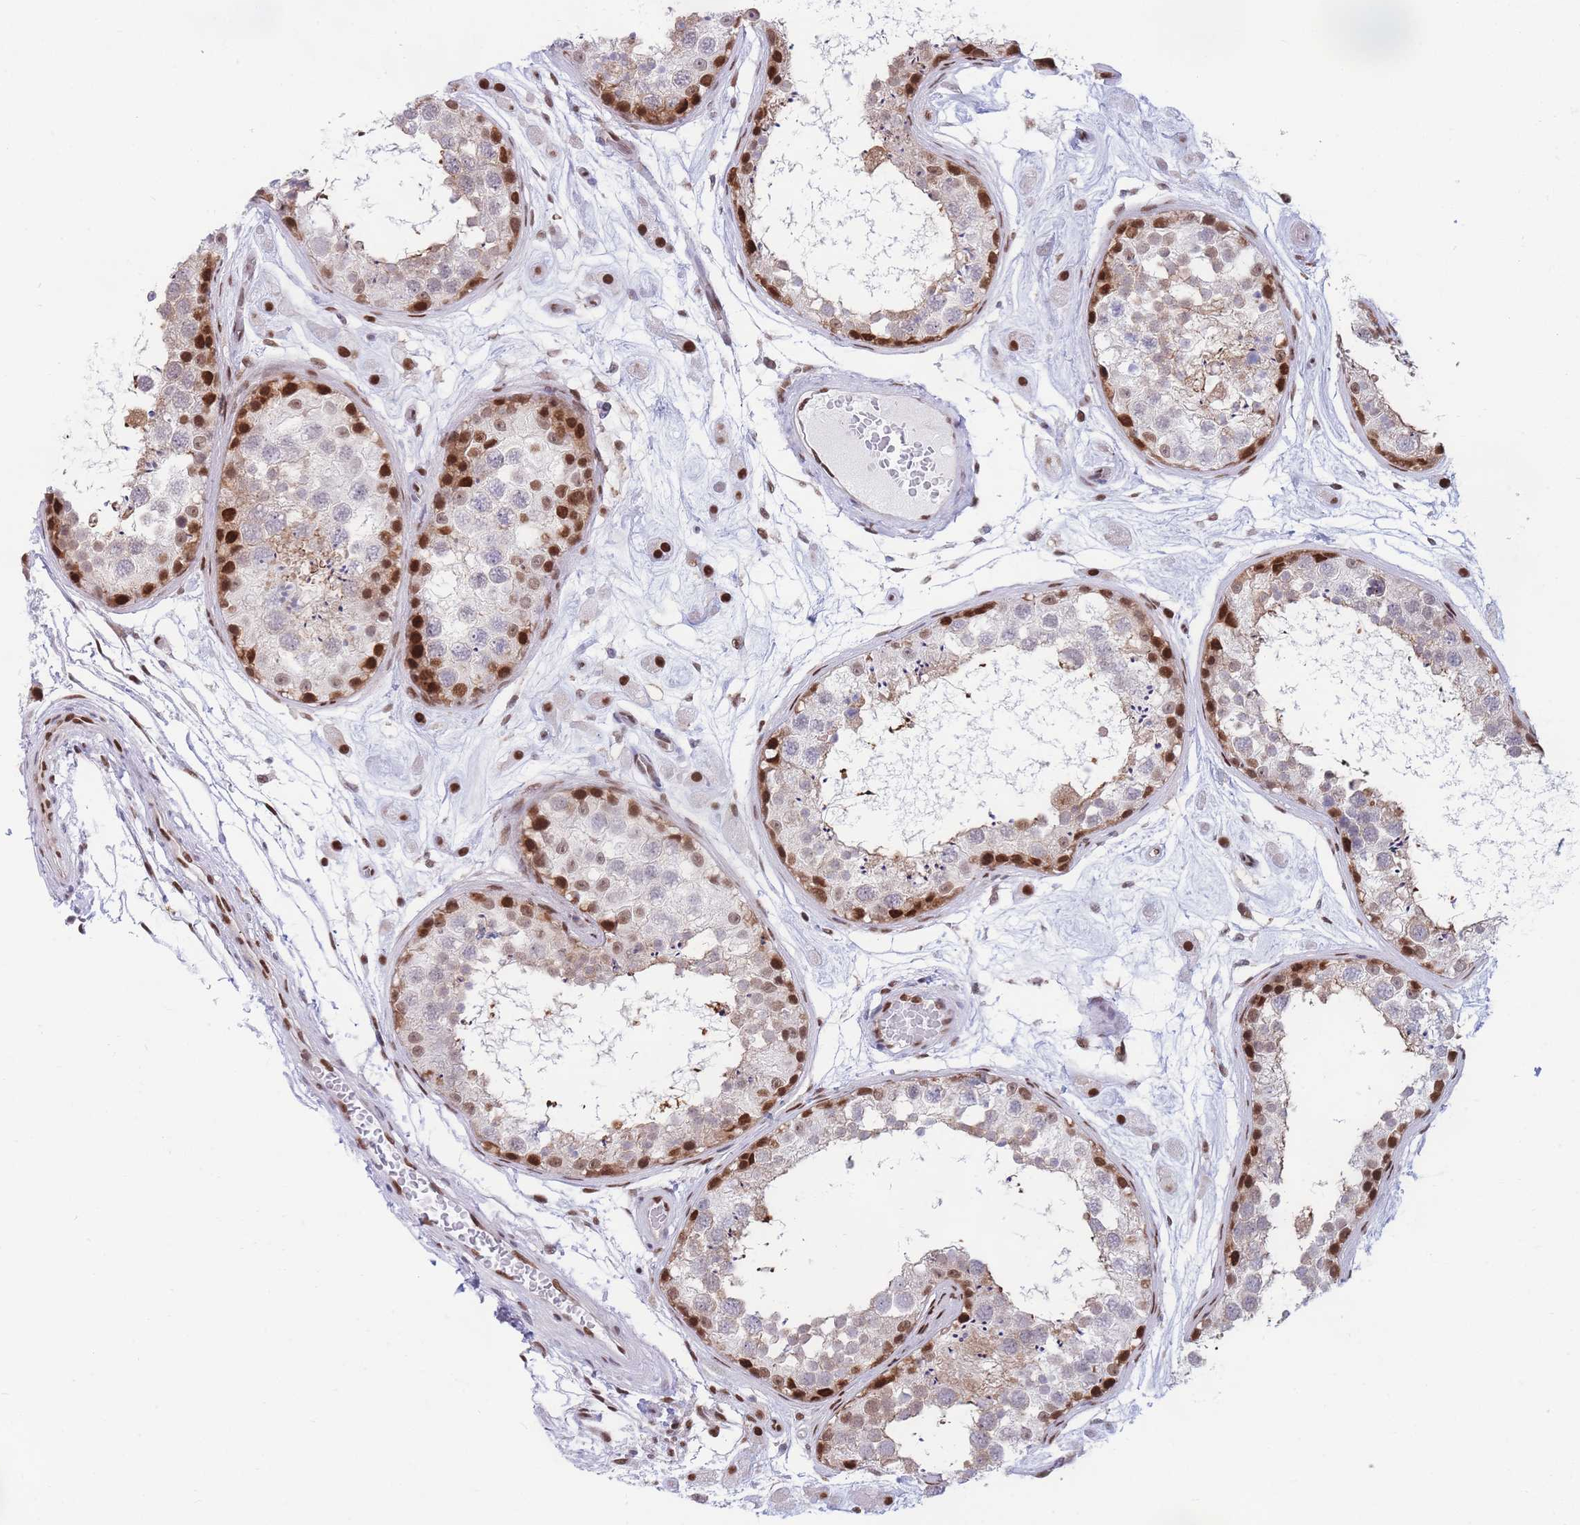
{"staining": {"intensity": "strong", "quantity": "<25%", "location": "nuclear"}, "tissue": "testis", "cell_type": "Cells in seminiferous ducts", "image_type": "normal", "snomed": [{"axis": "morphology", "description": "Normal tissue, NOS"}, {"axis": "topography", "description": "Testis"}], "caption": "Immunohistochemical staining of unremarkable testis reveals strong nuclear protein positivity in approximately <25% of cells in seminiferous ducts. The staining was performed using DAB to visualize the protein expression in brown, while the nuclei were stained in blue with hematoxylin (Magnification: 20x).", "gene": "DNAJC3", "patient": {"sex": "male", "age": 25}}